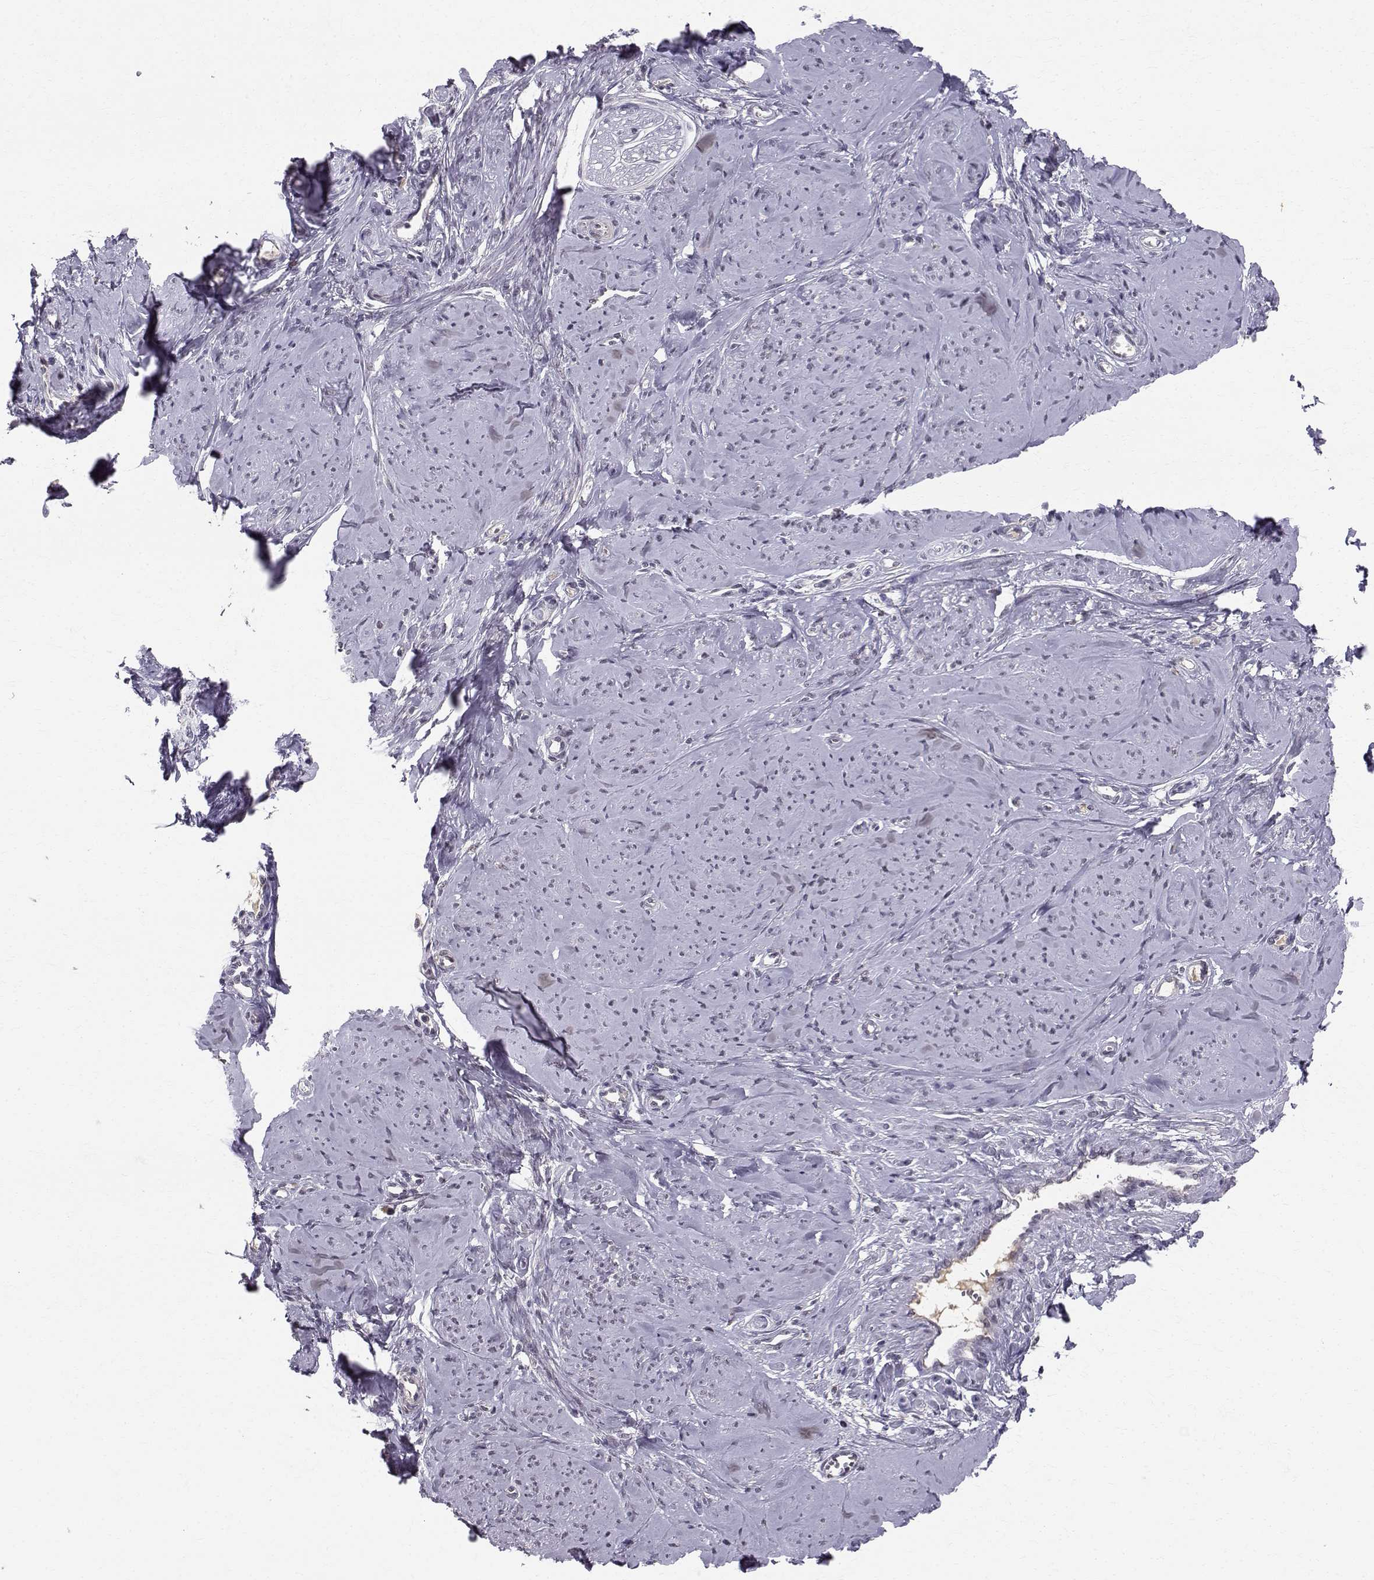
{"staining": {"intensity": "negative", "quantity": "none", "location": "none"}, "tissue": "smooth muscle", "cell_type": "Smooth muscle cells", "image_type": "normal", "snomed": [{"axis": "morphology", "description": "Normal tissue, NOS"}, {"axis": "topography", "description": "Smooth muscle"}], "caption": "This is a image of immunohistochemistry (IHC) staining of normal smooth muscle, which shows no positivity in smooth muscle cells. The staining is performed using DAB (3,3'-diaminobenzidine) brown chromogen with nuclei counter-stained in using hematoxylin.", "gene": "RPP38", "patient": {"sex": "female", "age": 48}}